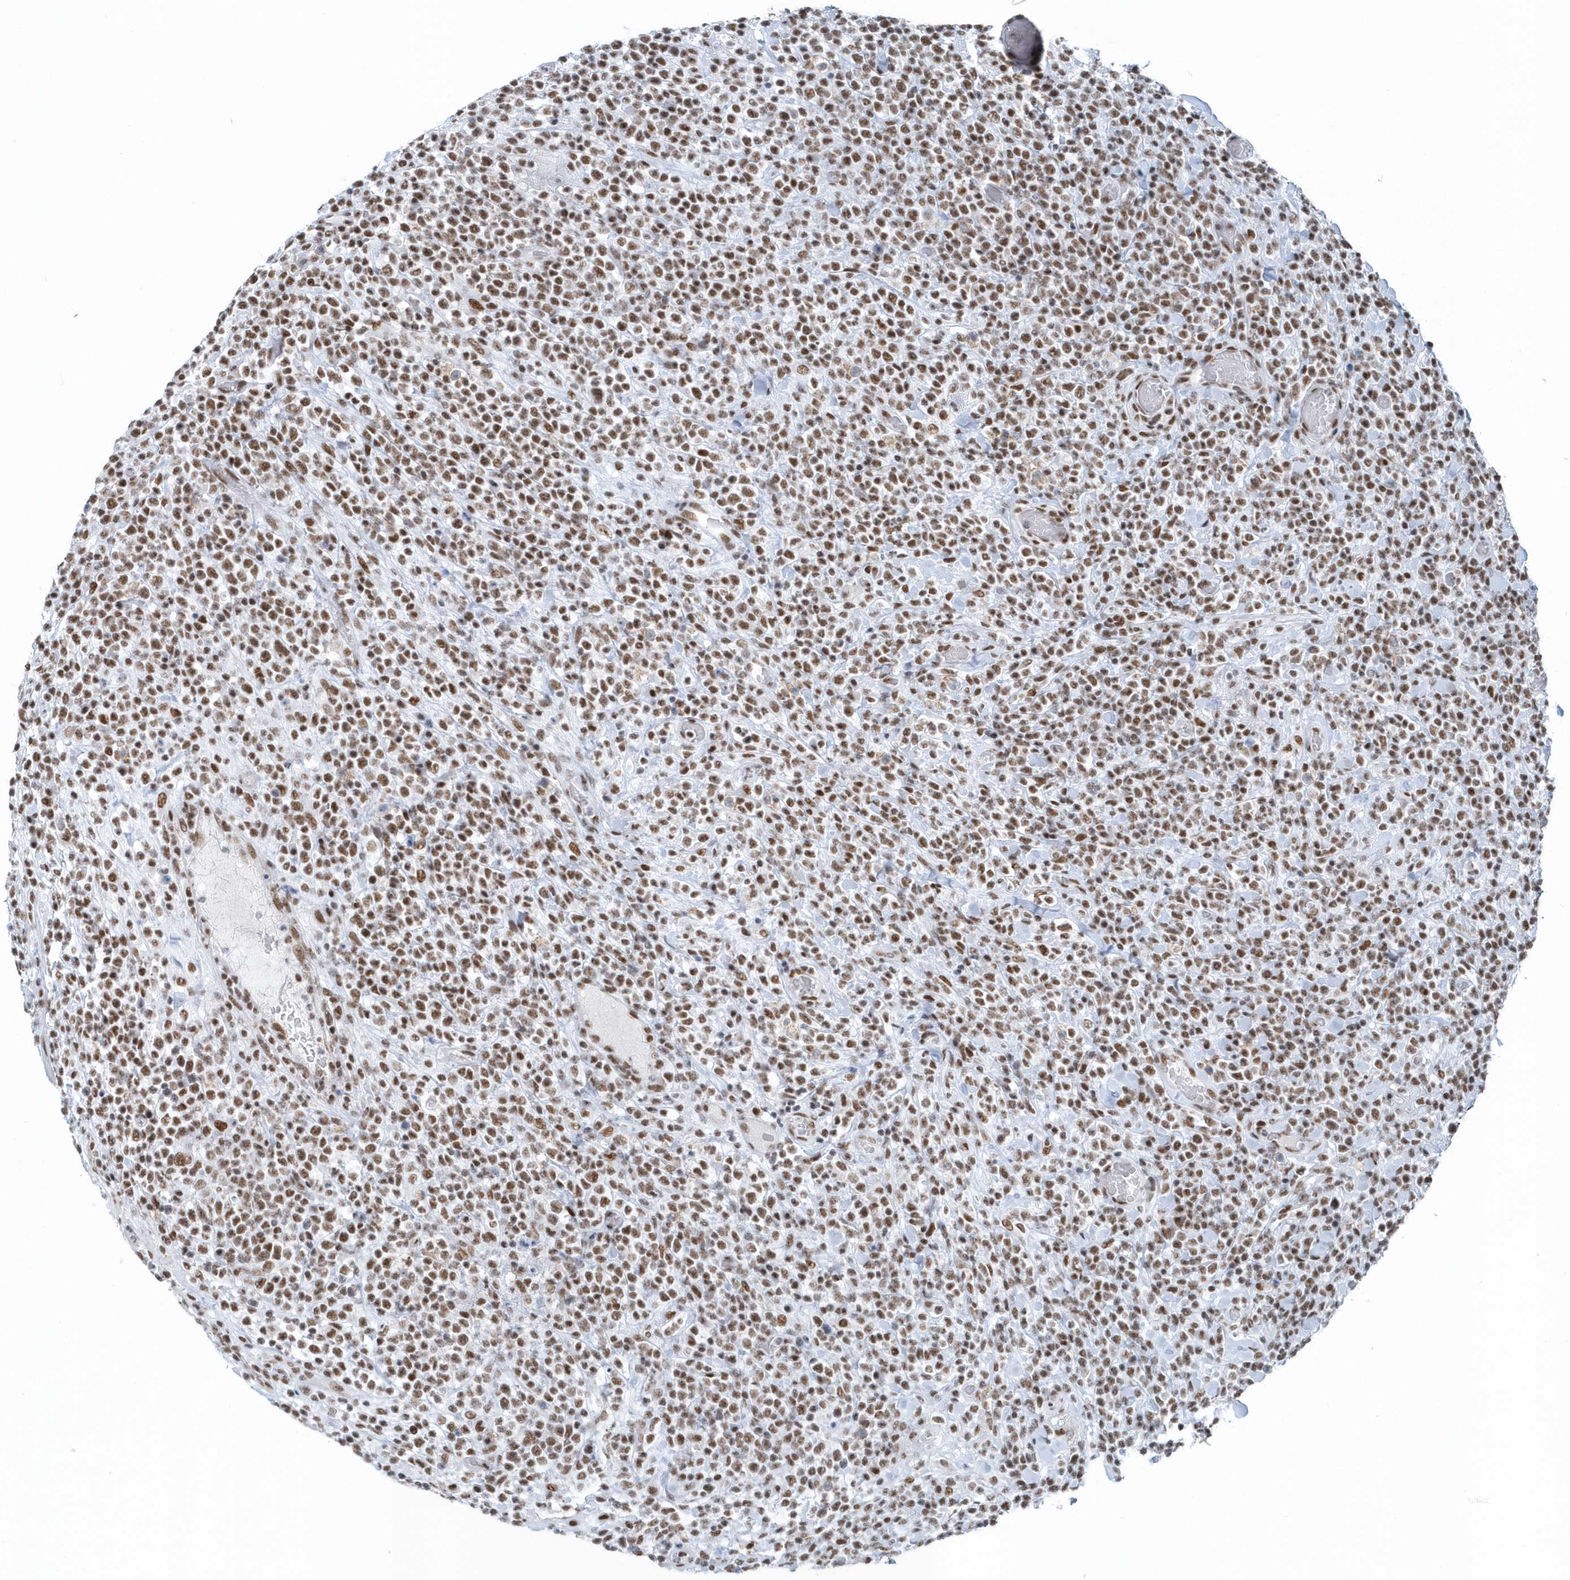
{"staining": {"intensity": "strong", "quantity": ">75%", "location": "nuclear"}, "tissue": "lymphoma", "cell_type": "Tumor cells", "image_type": "cancer", "snomed": [{"axis": "morphology", "description": "Malignant lymphoma, non-Hodgkin's type, High grade"}, {"axis": "topography", "description": "Colon"}], "caption": "Immunohistochemical staining of lymphoma displays strong nuclear protein expression in about >75% of tumor cells.", "gene": "FIP1L1", "patient": {"sex": "female", "age": 53}}